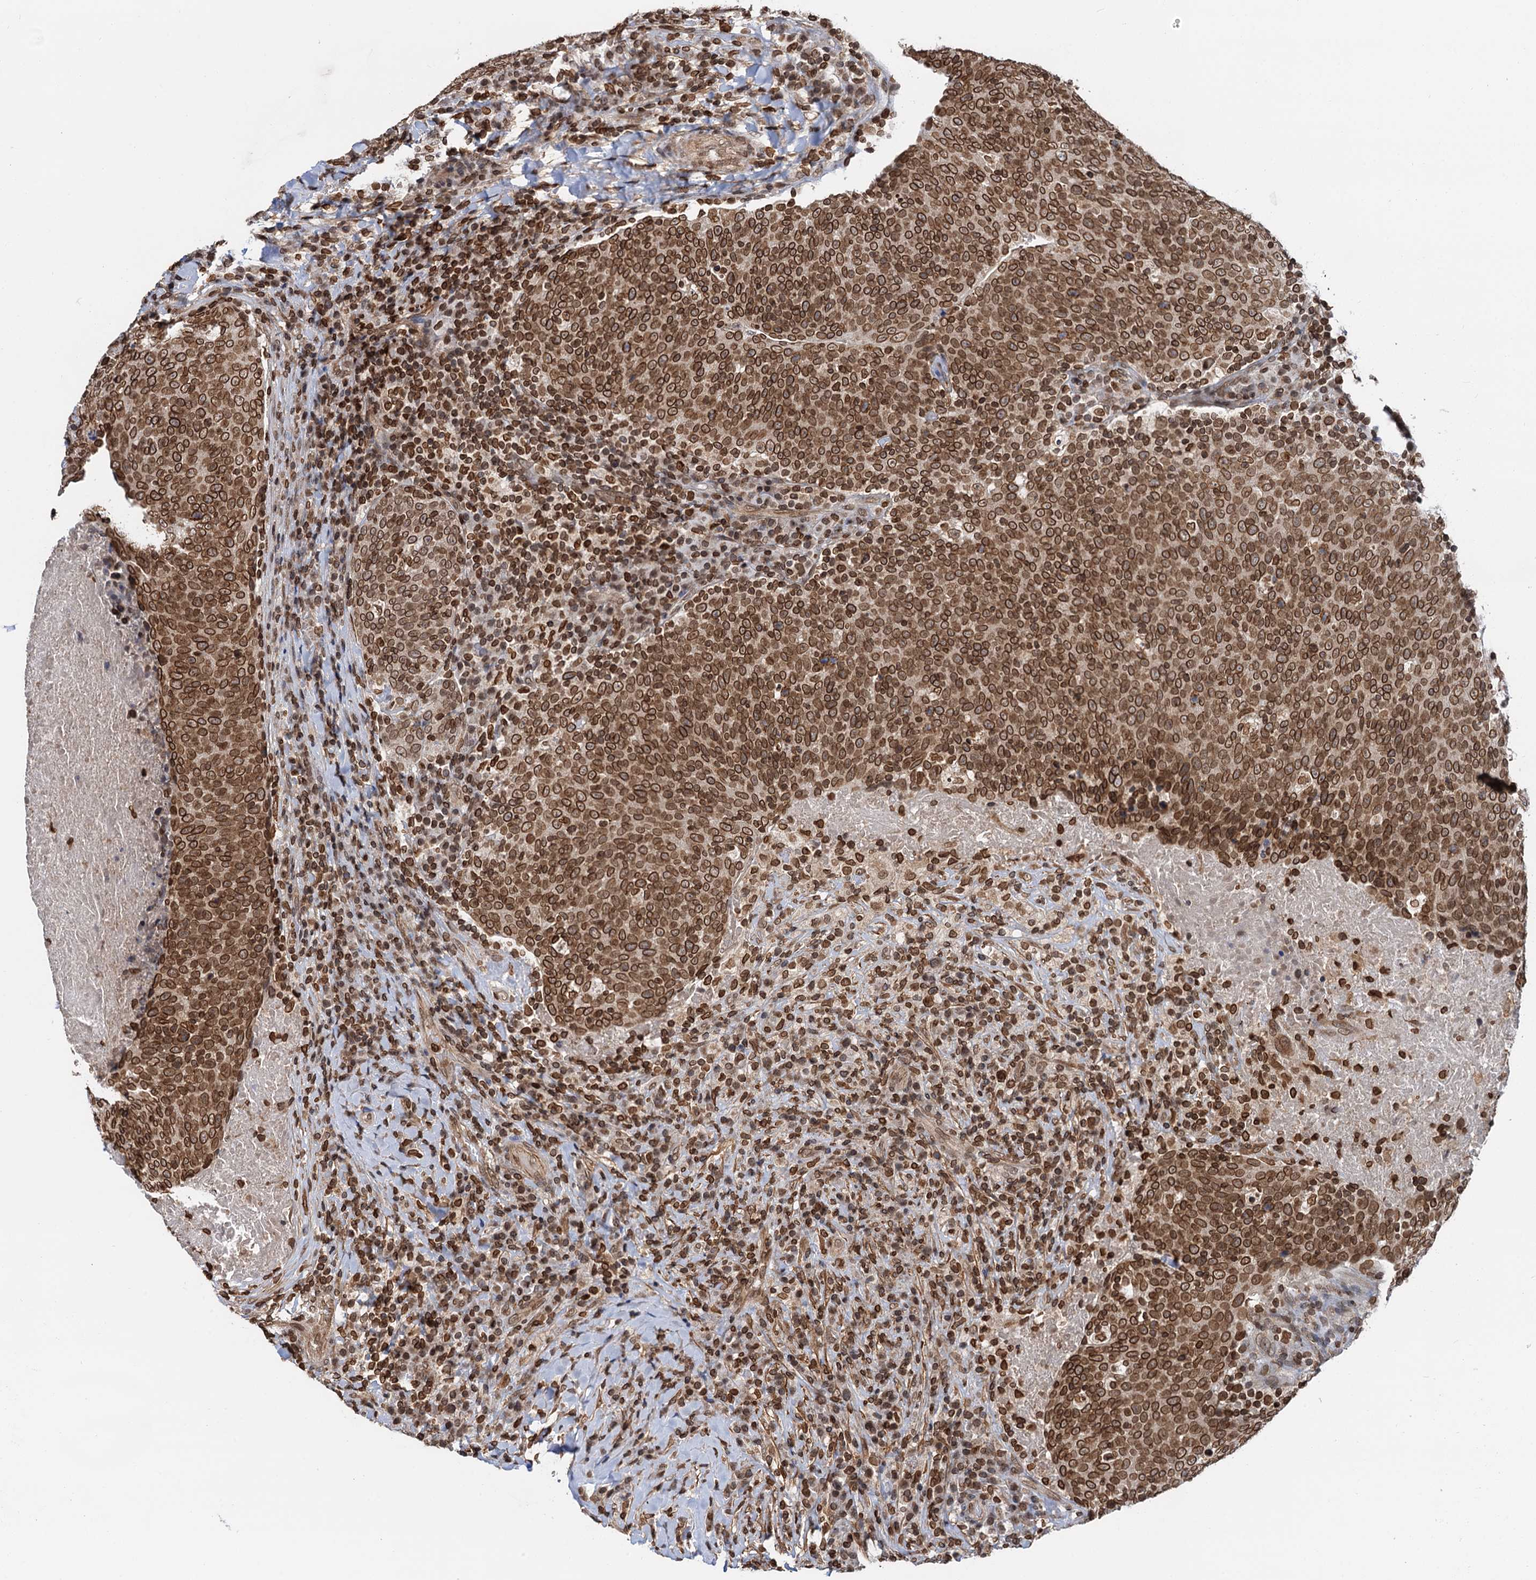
{"staining": {"intensity": "moderate", "quantity": ">75%", "location": "nuclear"}, "tissue": "head and neck cancer", "cell_type": "Tumor cells", "image_type": "cancer", "snomed": [{"axis": "morphology", "description": "Squamous cell carcinoma, NOS"}, {"axis": "morphology", "description": "Squamous cell carcinoma, metastatic, NOS"}, {"axis": "topography", "description": "Lymph node"}, {"axis": "topography", "description": "Head-Neck"}], "caption": "DAB (3,3'-diaminobenzidine) immunohistochemical staining of head and neck cancer (metastatic squamous cell carcinoma) reveals moderate nuclear protein expression in approximately >75% of tumor cells.", "gene": "ZC3H13", "patient": {"sex": "male", "age": 62}}